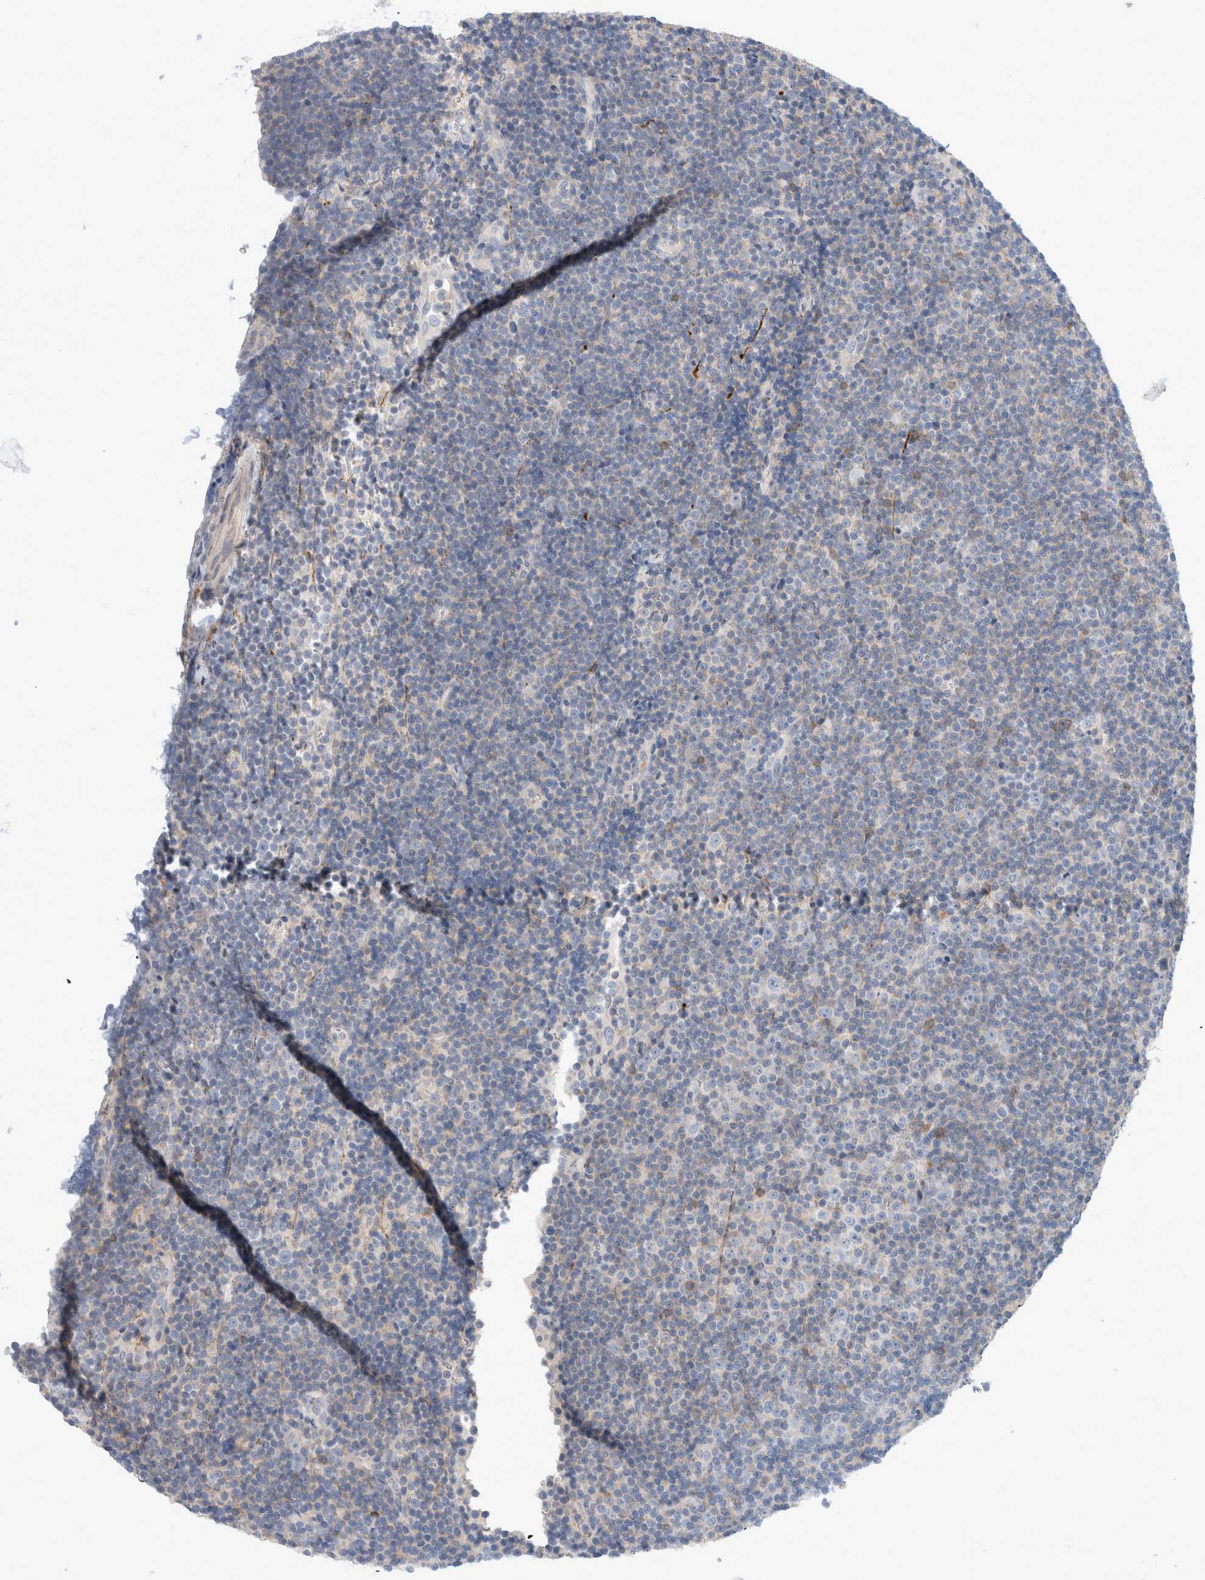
{"staining": {"intensity": "negative", "quantity": "none", "location": "none"}, "tissue": "lymphoma", "cell_type": "Tumor cells", "image_type": "cancer", "snomed": [{"axis": "morphology", "description": "Malignant lymphoma, non-Hodgkin's type, Low grade"}, {"axis": "topography", "description": "Lymph node"}], "caption": "This is a photomicrograph of IHC staining of lymphoma, which shows no staining in tumor cells.", "gene": "CD55", "patient": {"sex": "female", "age": 67}}